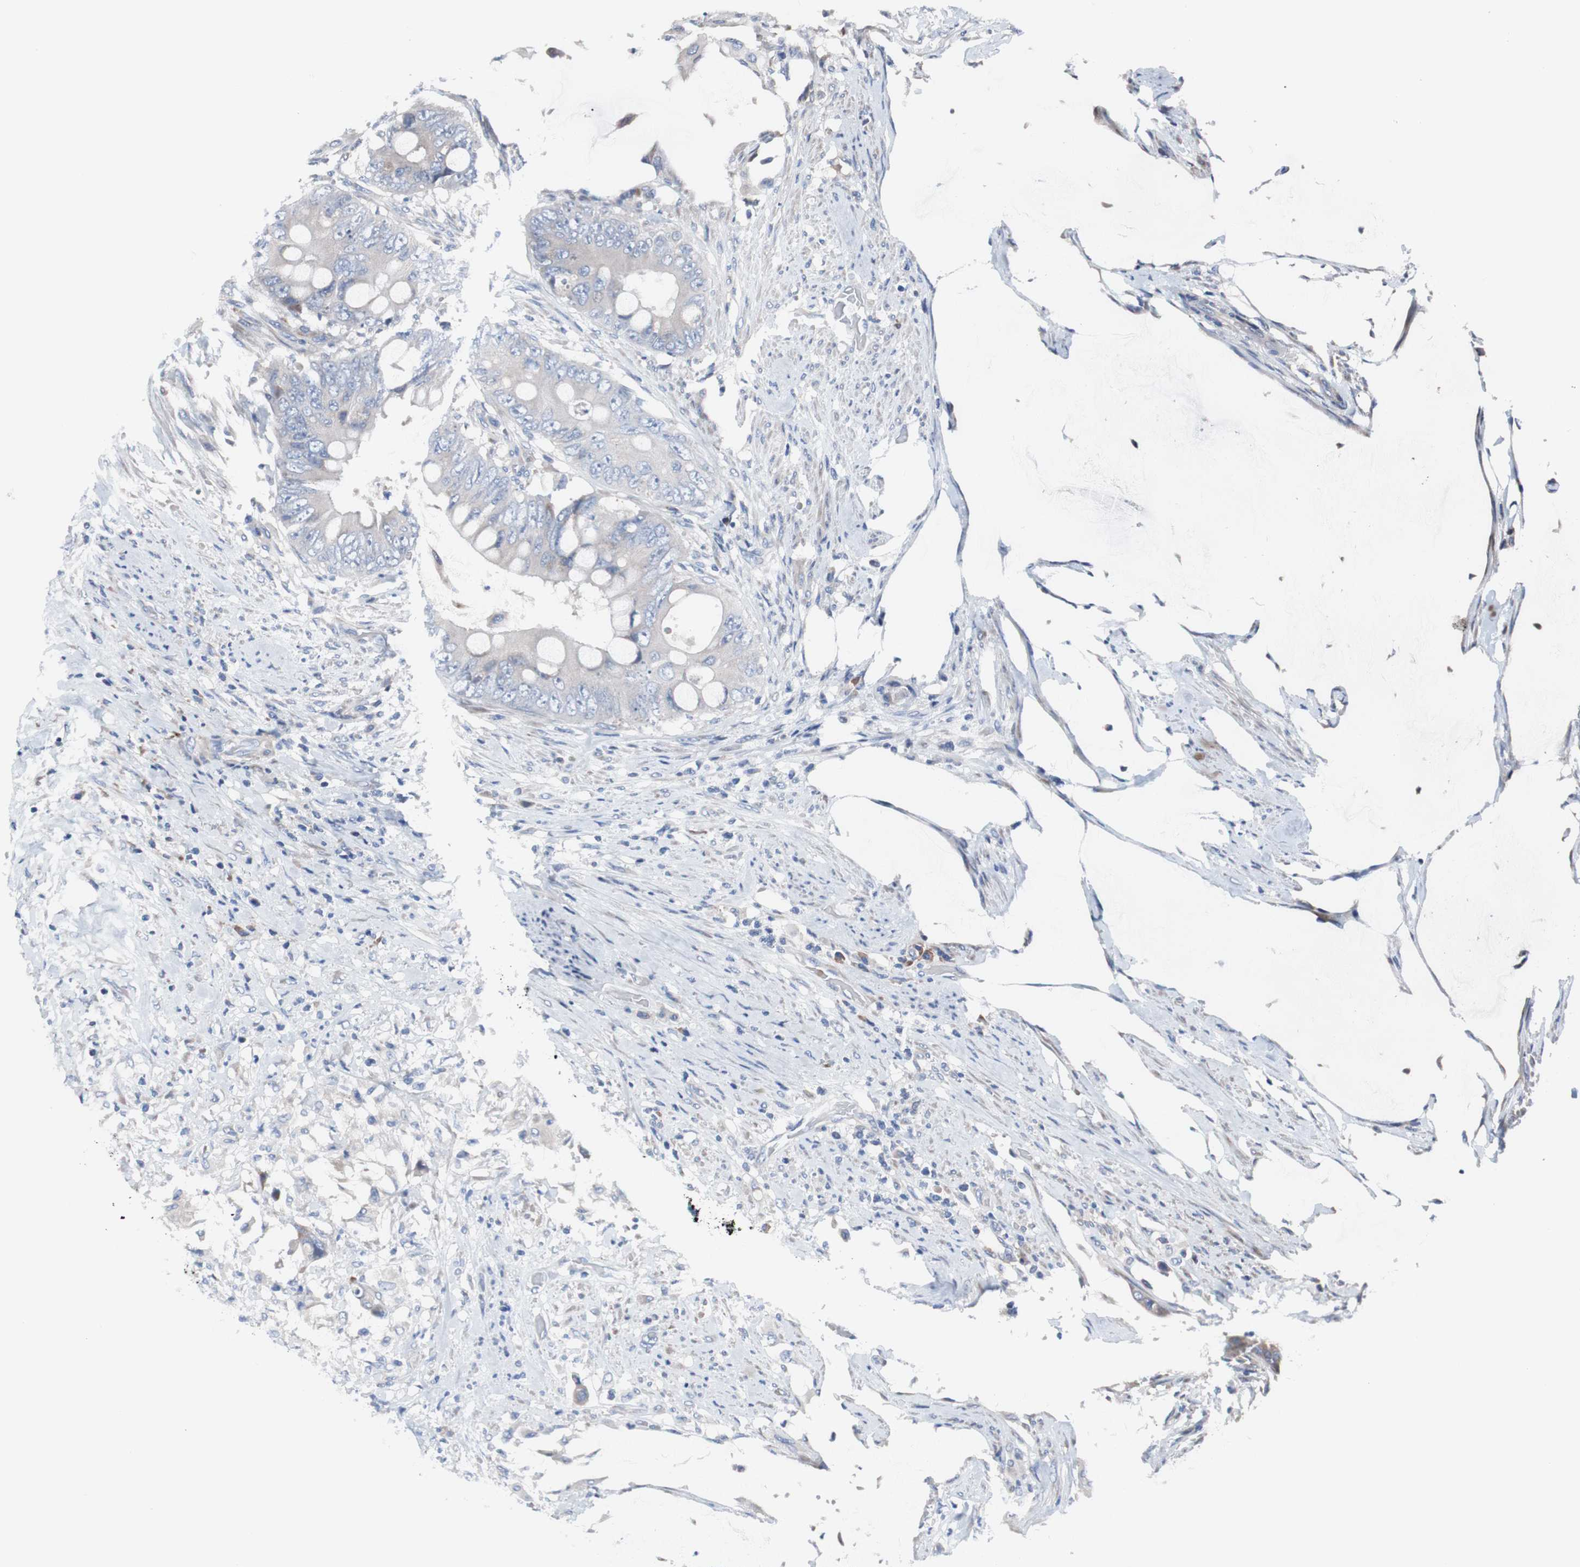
{"staining": {"intensity": "negative", "quantity": "none", "location": "none"}, "tissue": "colorectal cancer", "cell_type": "Tumor cells", "image_type": "cancer", "snomed": [{"axis": "morphology", "description": "Adenocarcinoma, NOS"}, {"axis": "topography", "description": "Rectum"}], "caption": "High magnification brightfield microscopy of colorectal cancer stained with DAB (3,3'-diaminobenzidine) (brown) and counterstained with hematoxylin (blue): tumor cells show no significant staining.", "gene": "KANSL1", "patient": {"sex": "female", "age": 77}}